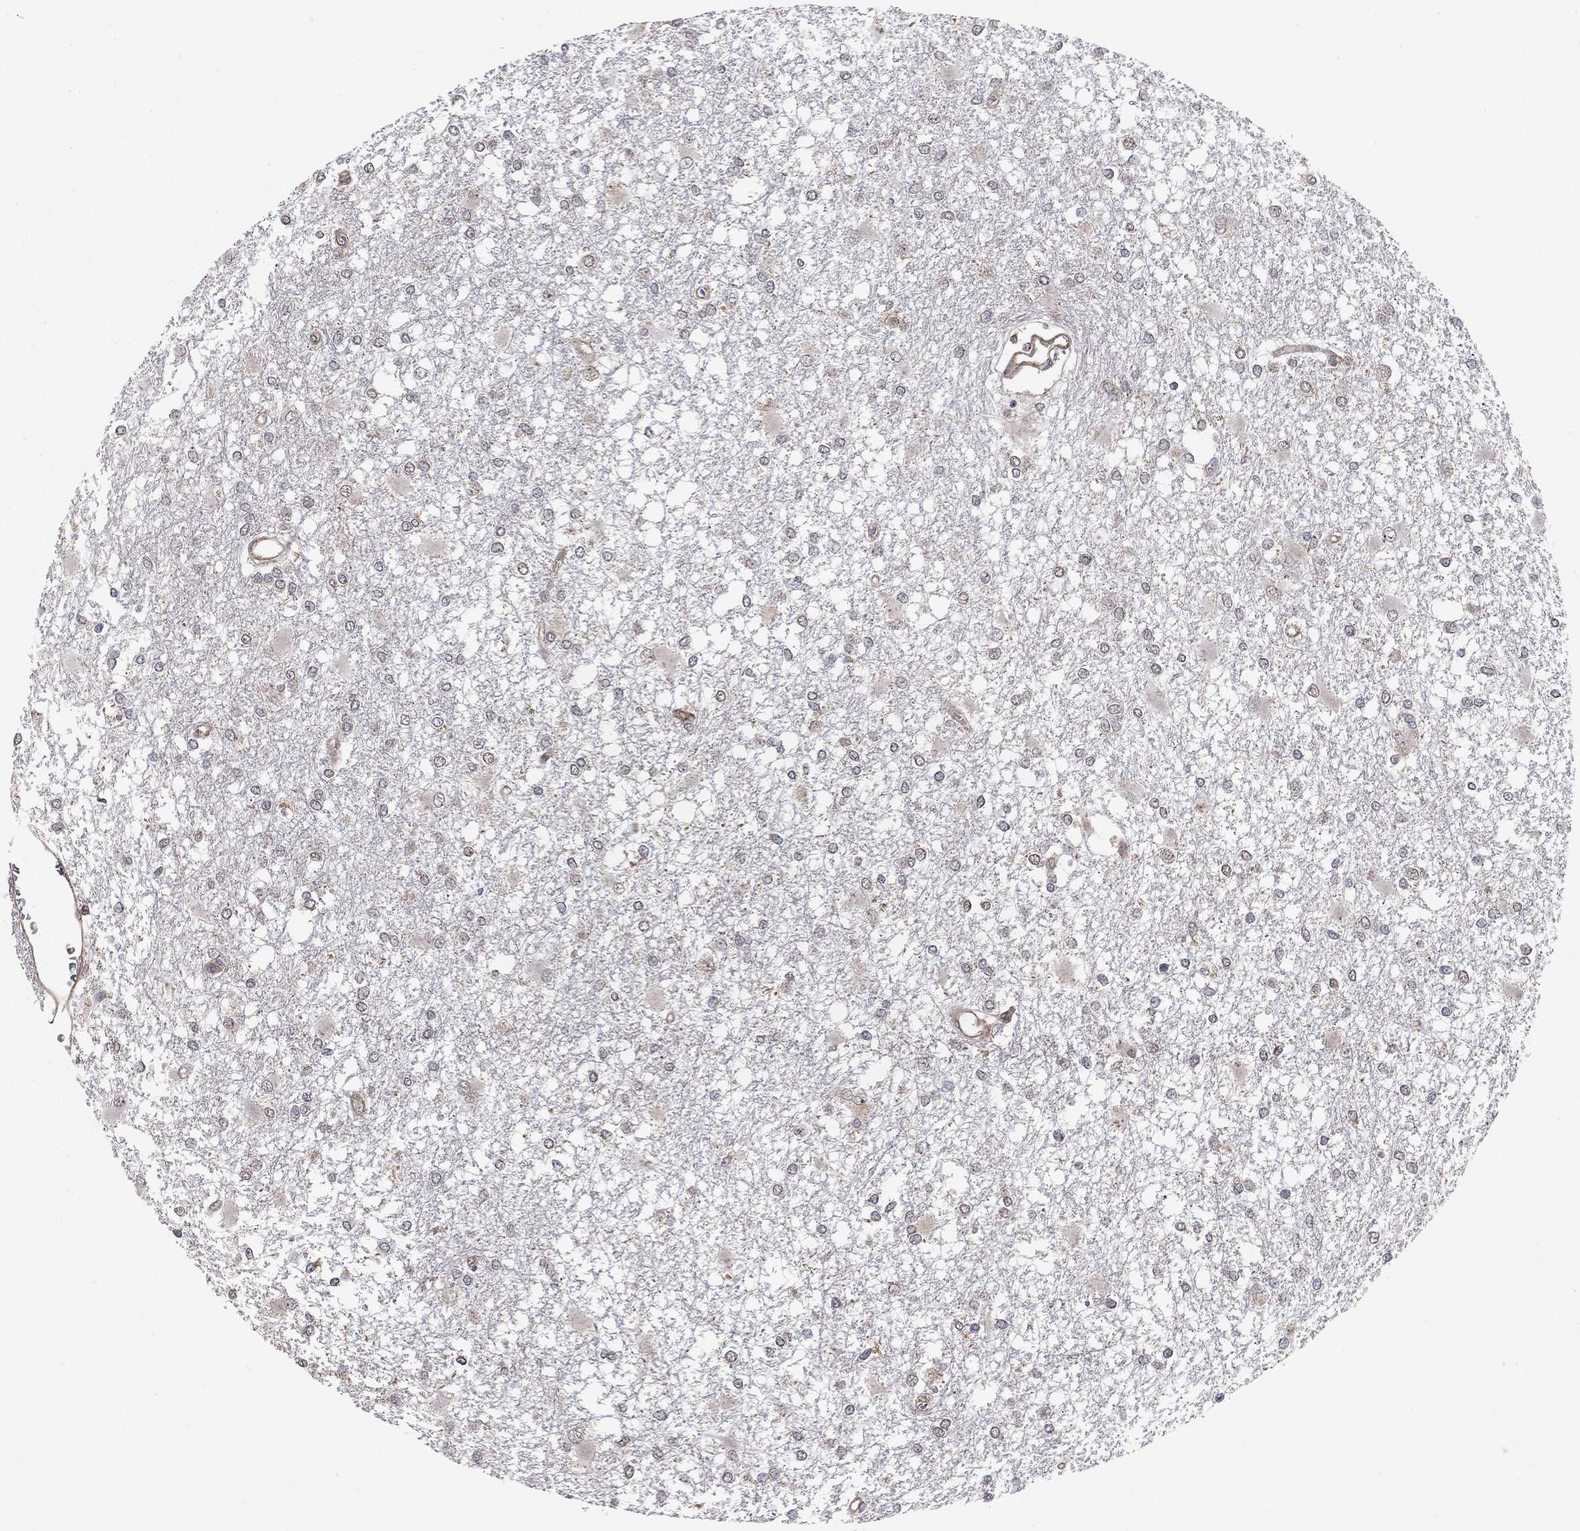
{"staining": {"intensity": "negative", "quantity": "none", "location": "none"}, "tissue": "glioma", "cell_type": "Tumor cells", "image_type": "cancer", "snomed": [{"axis": "morphology", "description": "Glioma, malignant, High grade"}, {"axis": "topography", "description": "Cerebral cortex"}], "caption": "Immunohistochemistry photomicrograph of neoplastic tissue: human glioma stained with DAB exhibits no significant protein positivity in tumor cells.", "gene": "TDP1", "patient": {"sex": "male", "age": 79}}